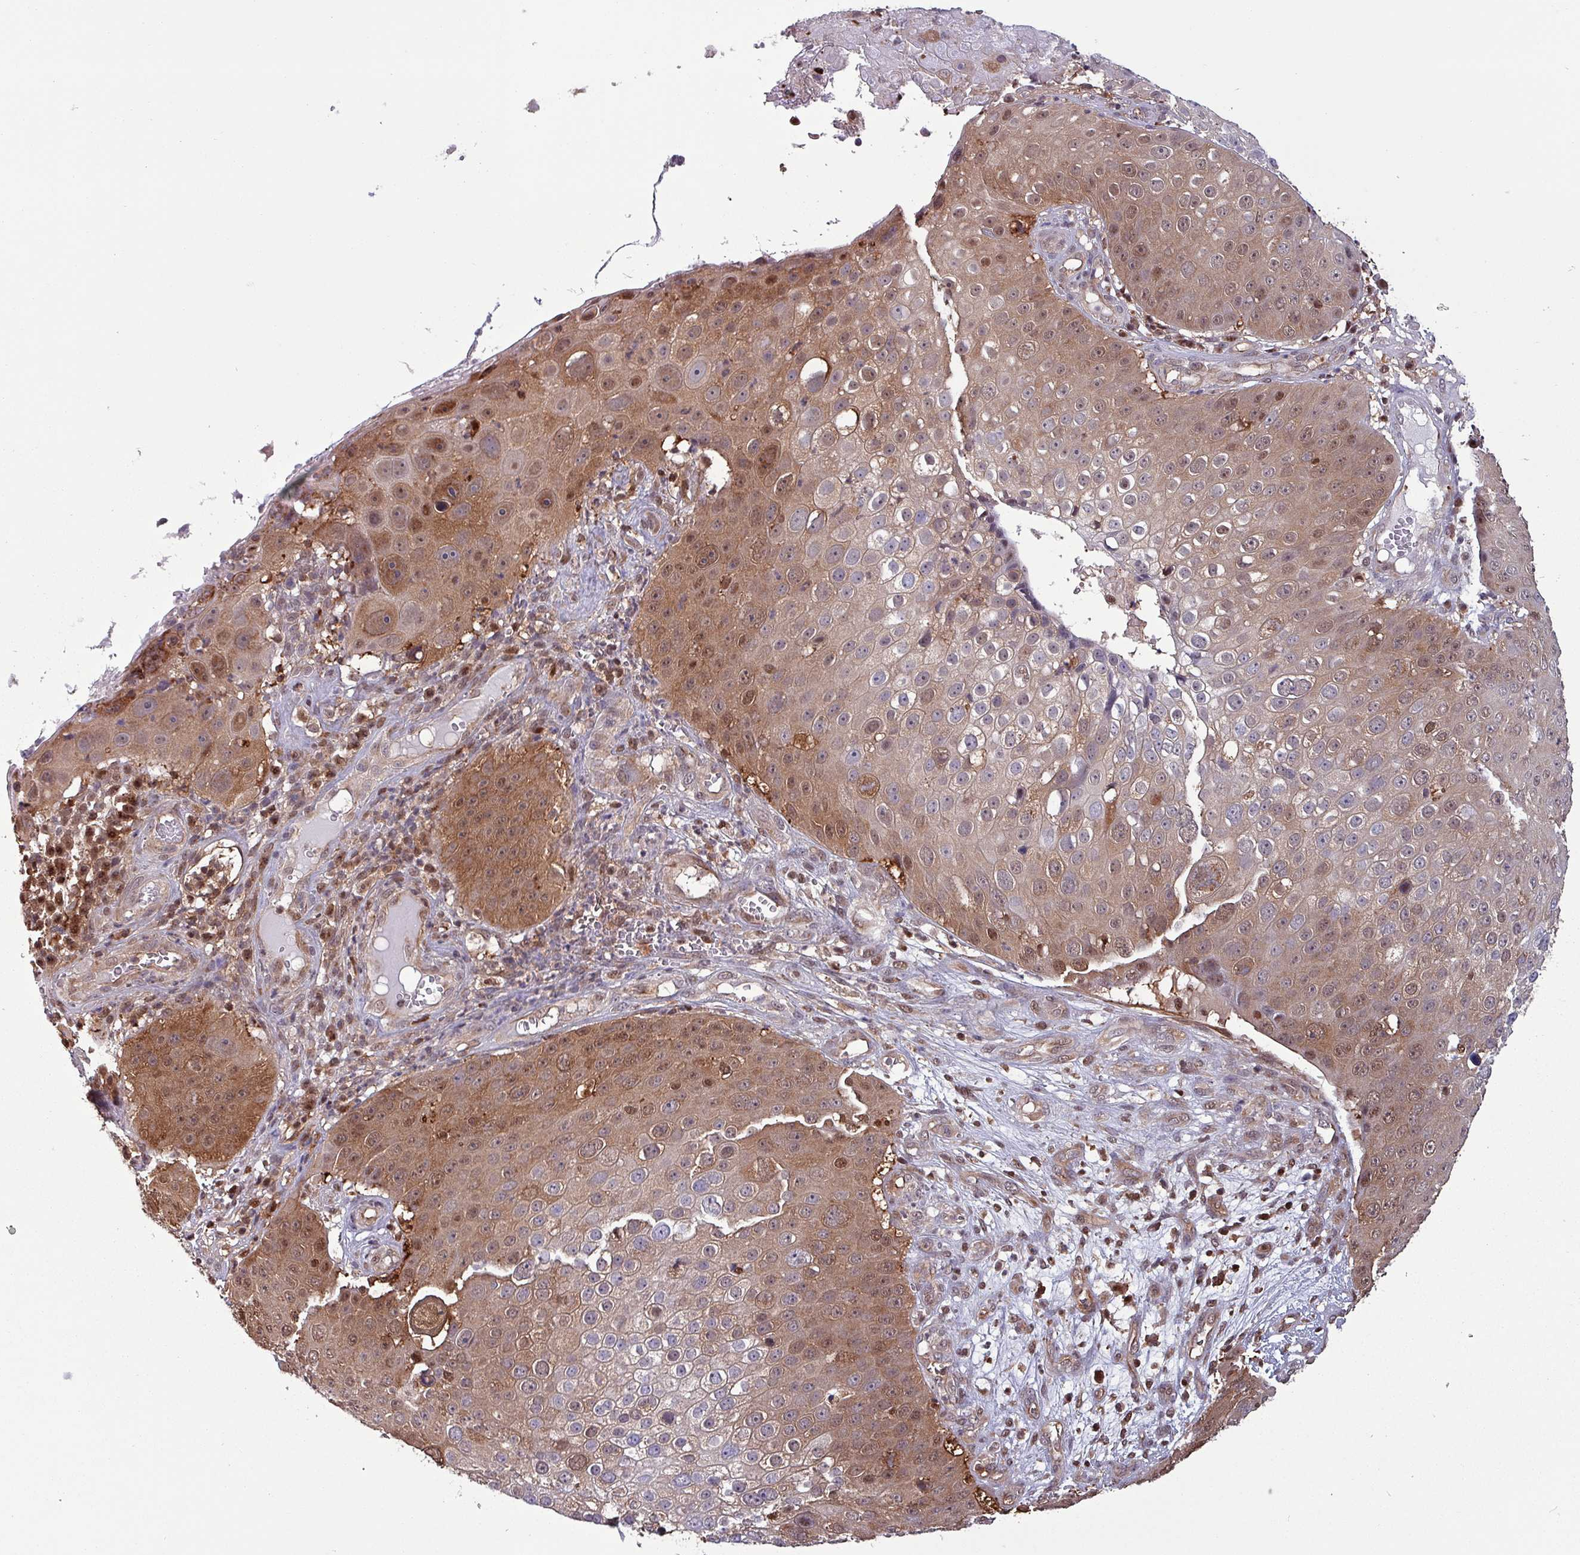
{"staining": {"intensity": "moderate", "quantity": ">75%", "location": "cytoplasmic/membranous,nuclear"}, "tissue": "skin cancer", "cell_type": "Tumor cells", "image_type": "cancer", "snomed": [{"axis": "morphology", "description": "Squamous cell carcinoma, NOS"}, {"axis": "topography", "description": "Skin"}], "caption": "This histopathology image demonstrates immunohistochemistry (IHC) staining of human skin squamous cell carcinoma, with medium moderate cytoplasmic/membranous and nuclear expression in about >75% of tumor cells.", "gene": "PSMB8", "patient": {"sex": "male", "age": 71}}